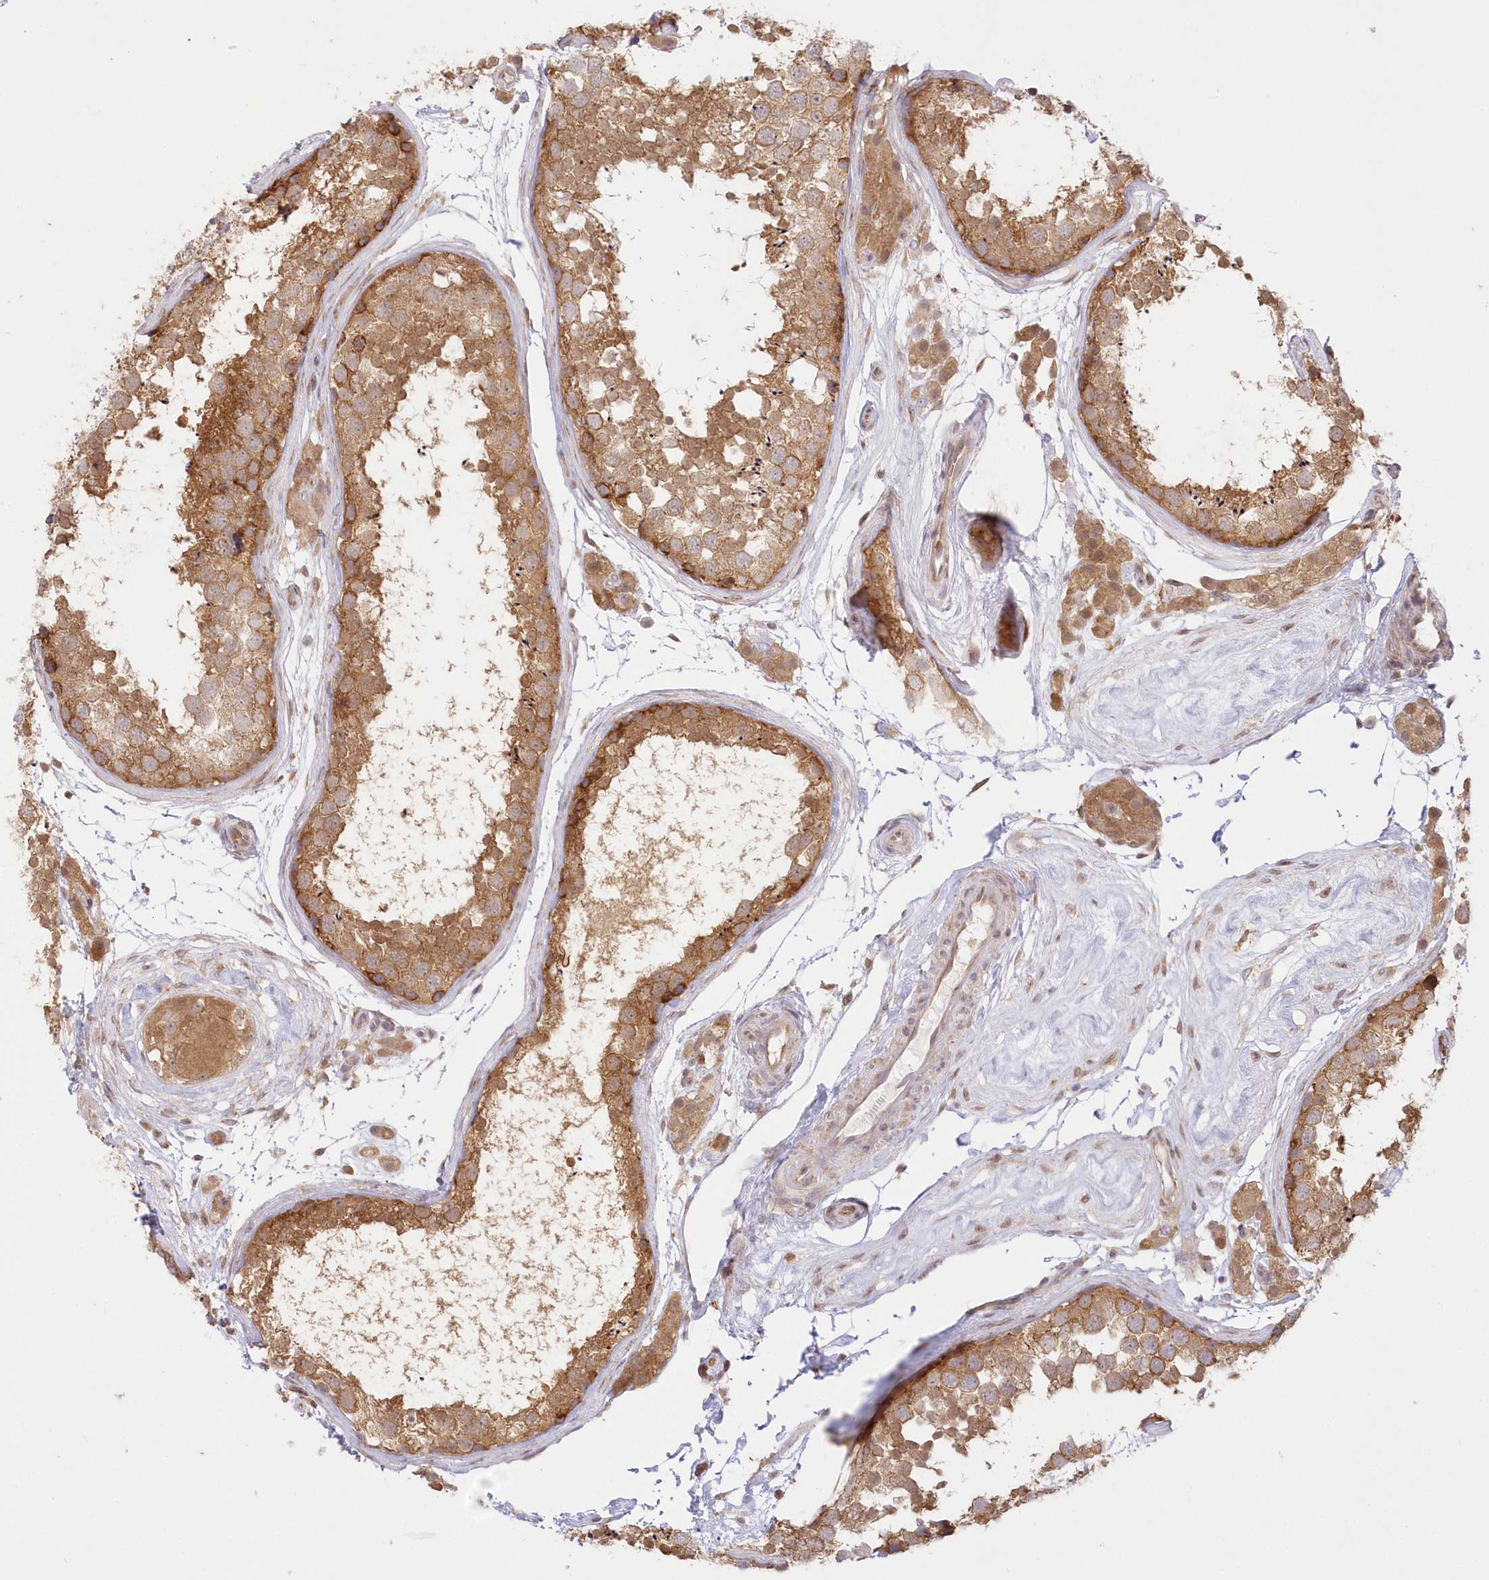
{"staining": {"intensity": "moderate", "quantity": ">75%", "location": "cytoplasmic/membranous"}, "tissue": "testis", "cell_type": "Cells in seminiferous ducts", "image_type": "normal", "snomed": [{"axis": "morphology", "description": "Normal tissue, NOS"}, {"axis": "topography", "description": "Testis"}], "caption": "High-power microscopy captured an immunohistochemistry (IHC) histopathology image of benign testis, revealing moderate cytoplasmic/membranous positivity in approximately >75% of cells in seminiferous ducts. Using DAB (3,3'-diaminobenzidine) (brown) and hematoxylin (blue) stains, captured at high magnification using brightfield microscopy.", "gene": "RNPEP", "patient": {"sex": "male", "age": 56}}